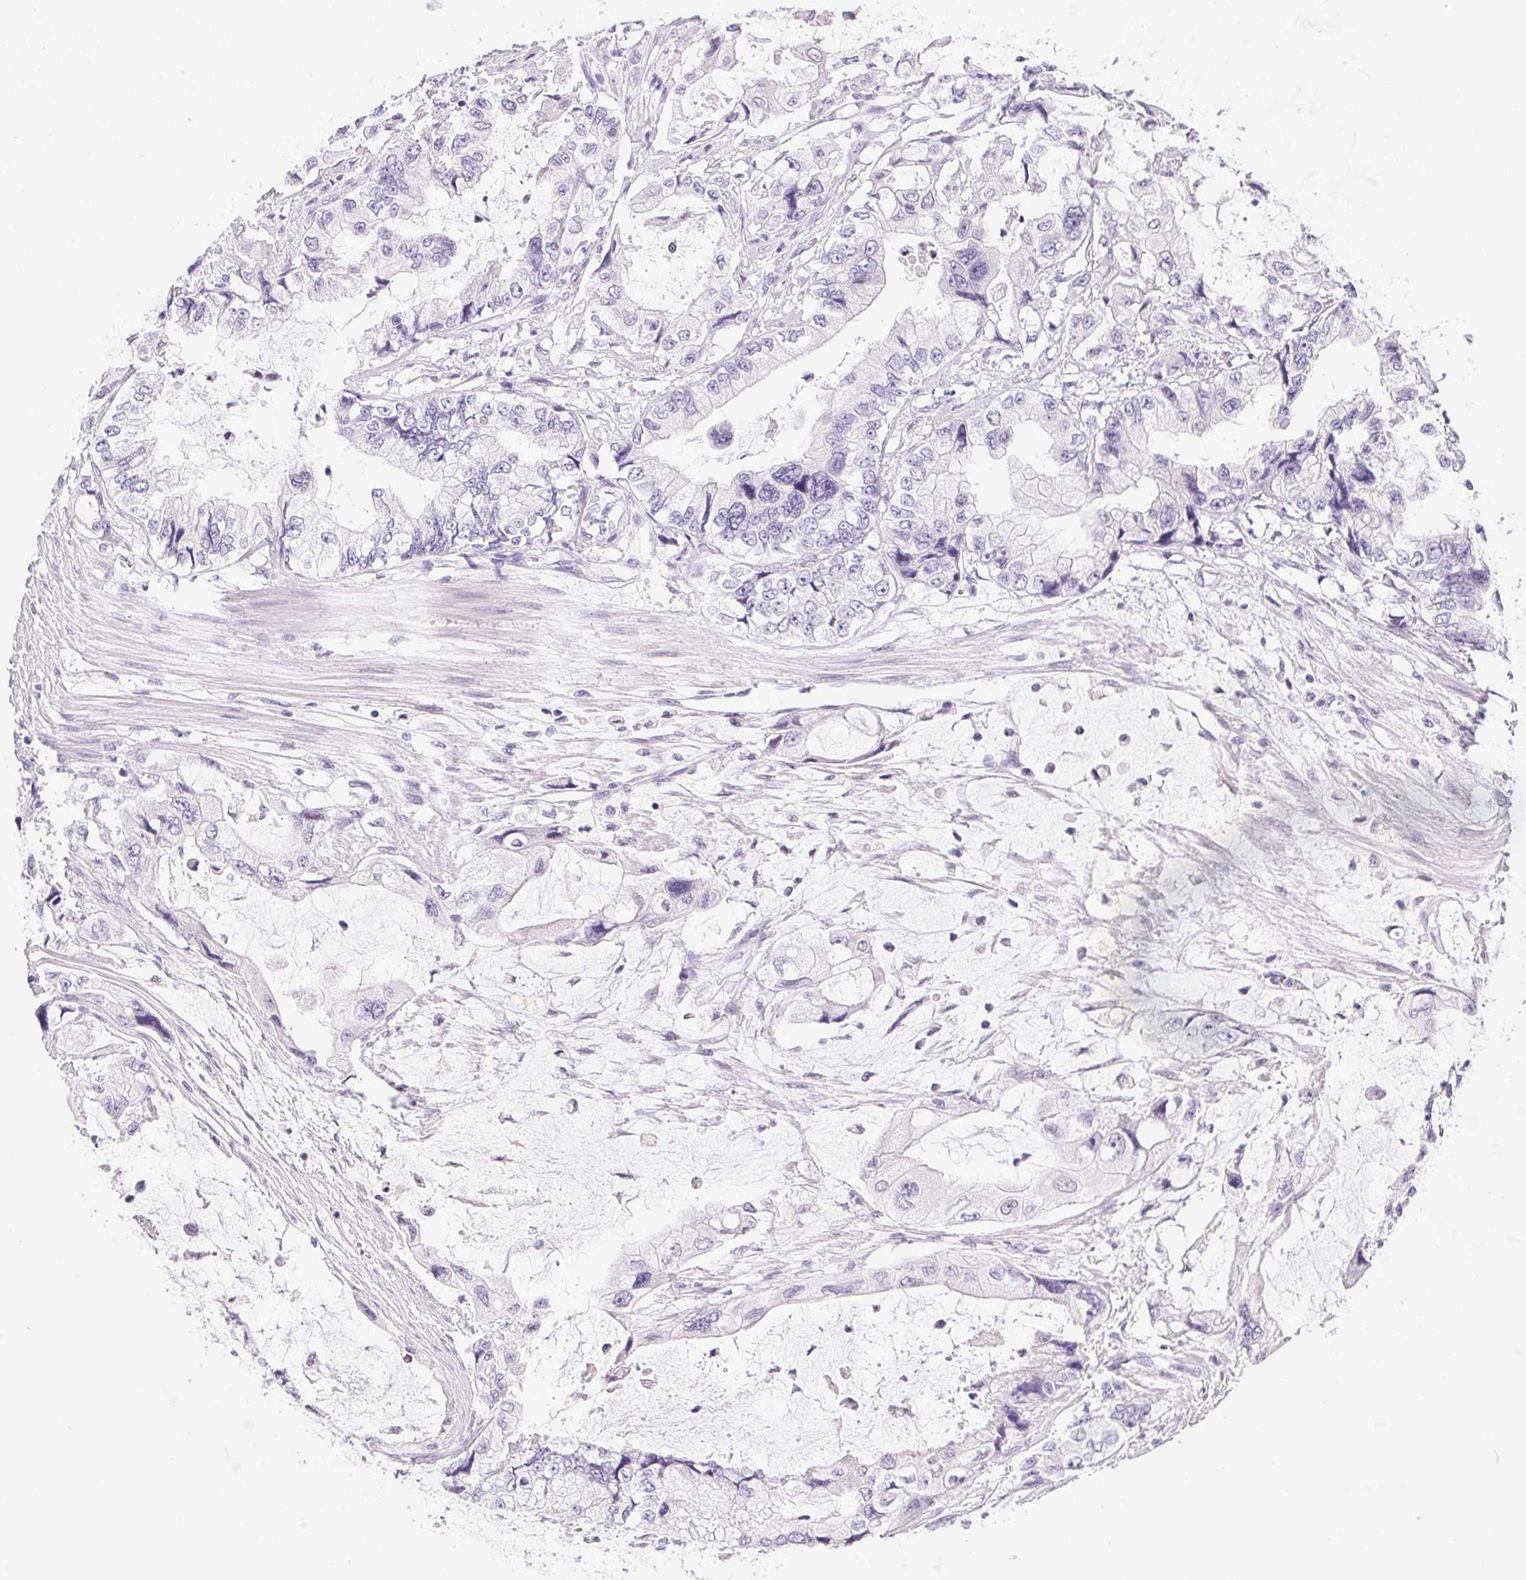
{"staining": {"intensity": "negative", "quantity": "none", "location": "none"}, "tissue": "stomach cancer", "cell_type": "Tumor cells", "image_type": "cancer", "snomed": [{"axis": "morphology", "description": "Adenocarcinoma, NOS"}, {"axis": "topography", "description": "Pancreas"}, {"axis": "topography", "description": "Stomach, upper"}, {"axis": "topography", "description": "Stomach"}], "caption": "Immunohistochemistry (IHC) histopathology image of stomach adenocarcinoma stained for a protein (brown), which displays no positivity in tumor cells. The staining was performed using DAB (3,3'-diaminobenzidine) to visualize the protein expression in brown, while the nuclei were stained in blue with hematoxylin (Magnification: 20x).", "gene": "PPY", "patient": {"sex": "male", "age": 77}}